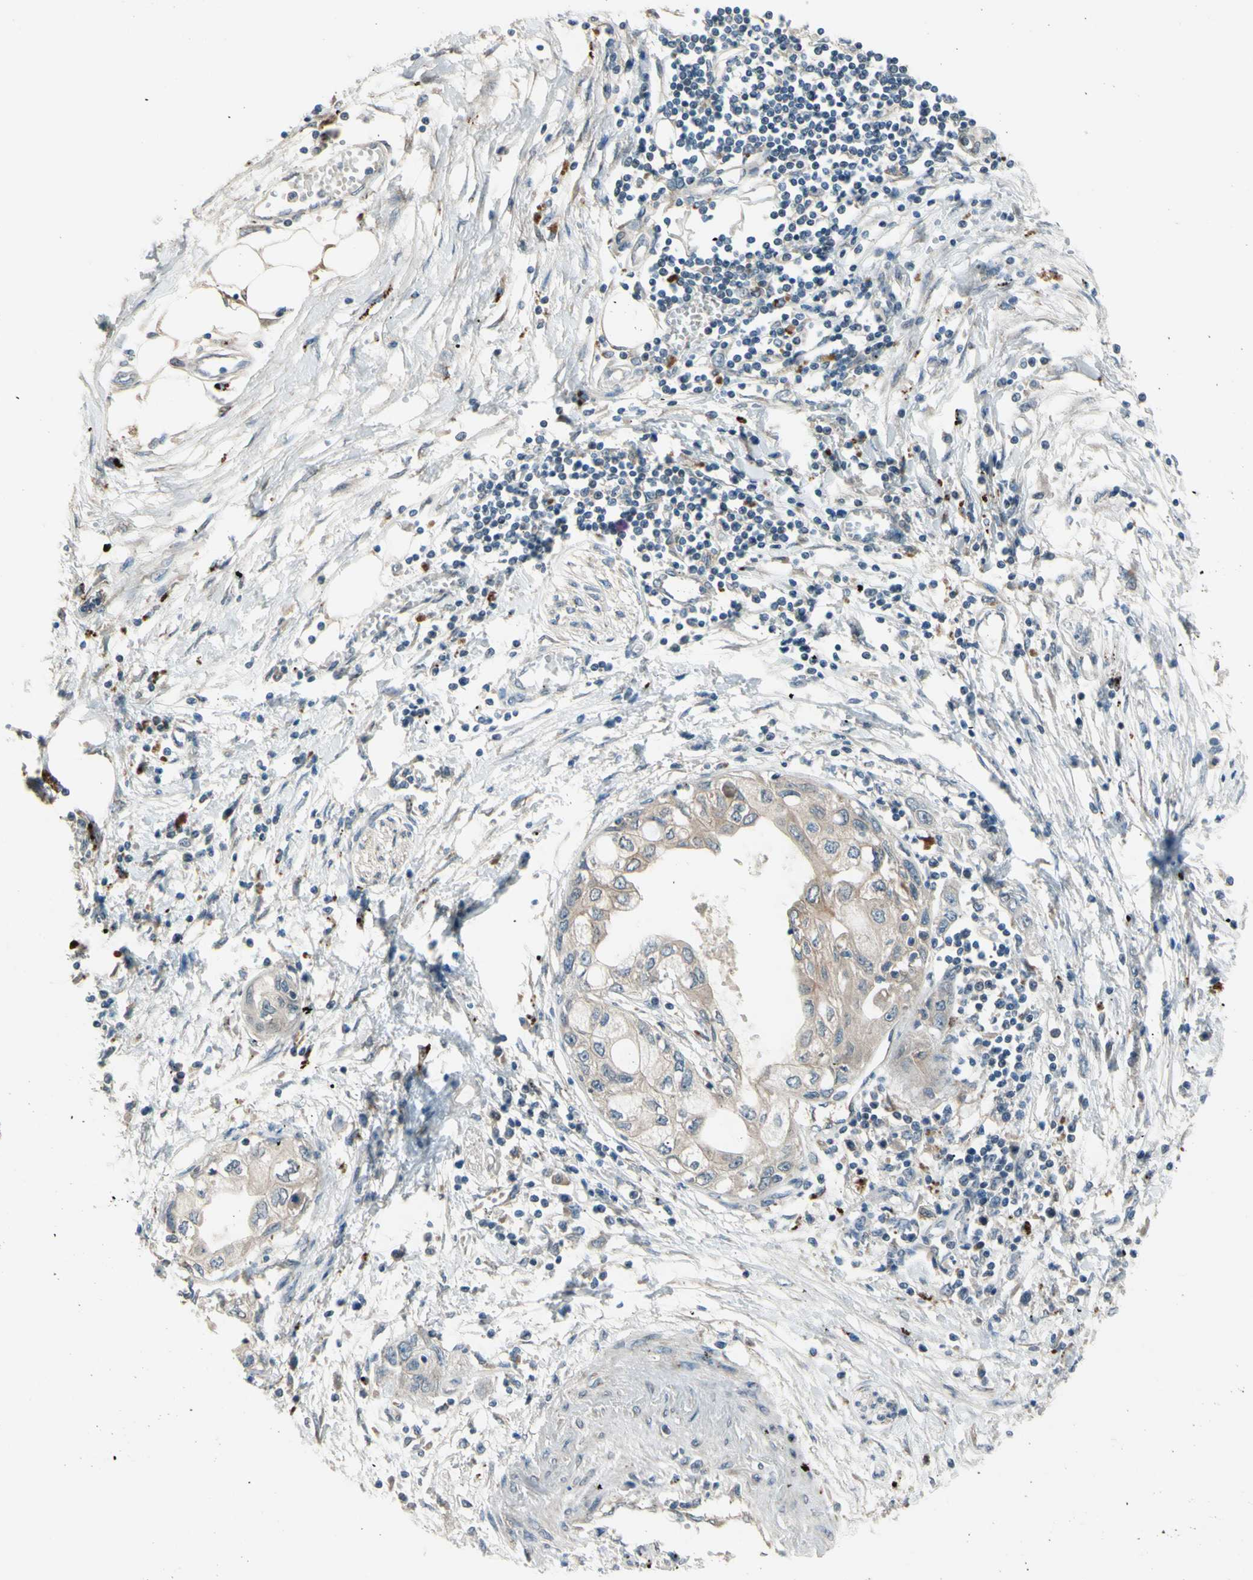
{"staining": {"intensity": "weak", "quantity": ">75%", "location": "cytoplasmic/membranous"}, "tissue": "pancreatic cancer", "cell_type": "Tumor cells", "image_type": "cancer", "snomed": [{"axis": "morphology", "description": "Adenocarcinoma, NOS"}, {"axis": "topography", "description": "Pancreas"}], "caption": "This is an image of immunohistochemistry staining of adenocarcinoma (pancreatic), which shows weak staining in the cytoplasmic/membranous of tumor cells.", "gene": "AFP", "patient": {"sex": "female", "age": 70}}